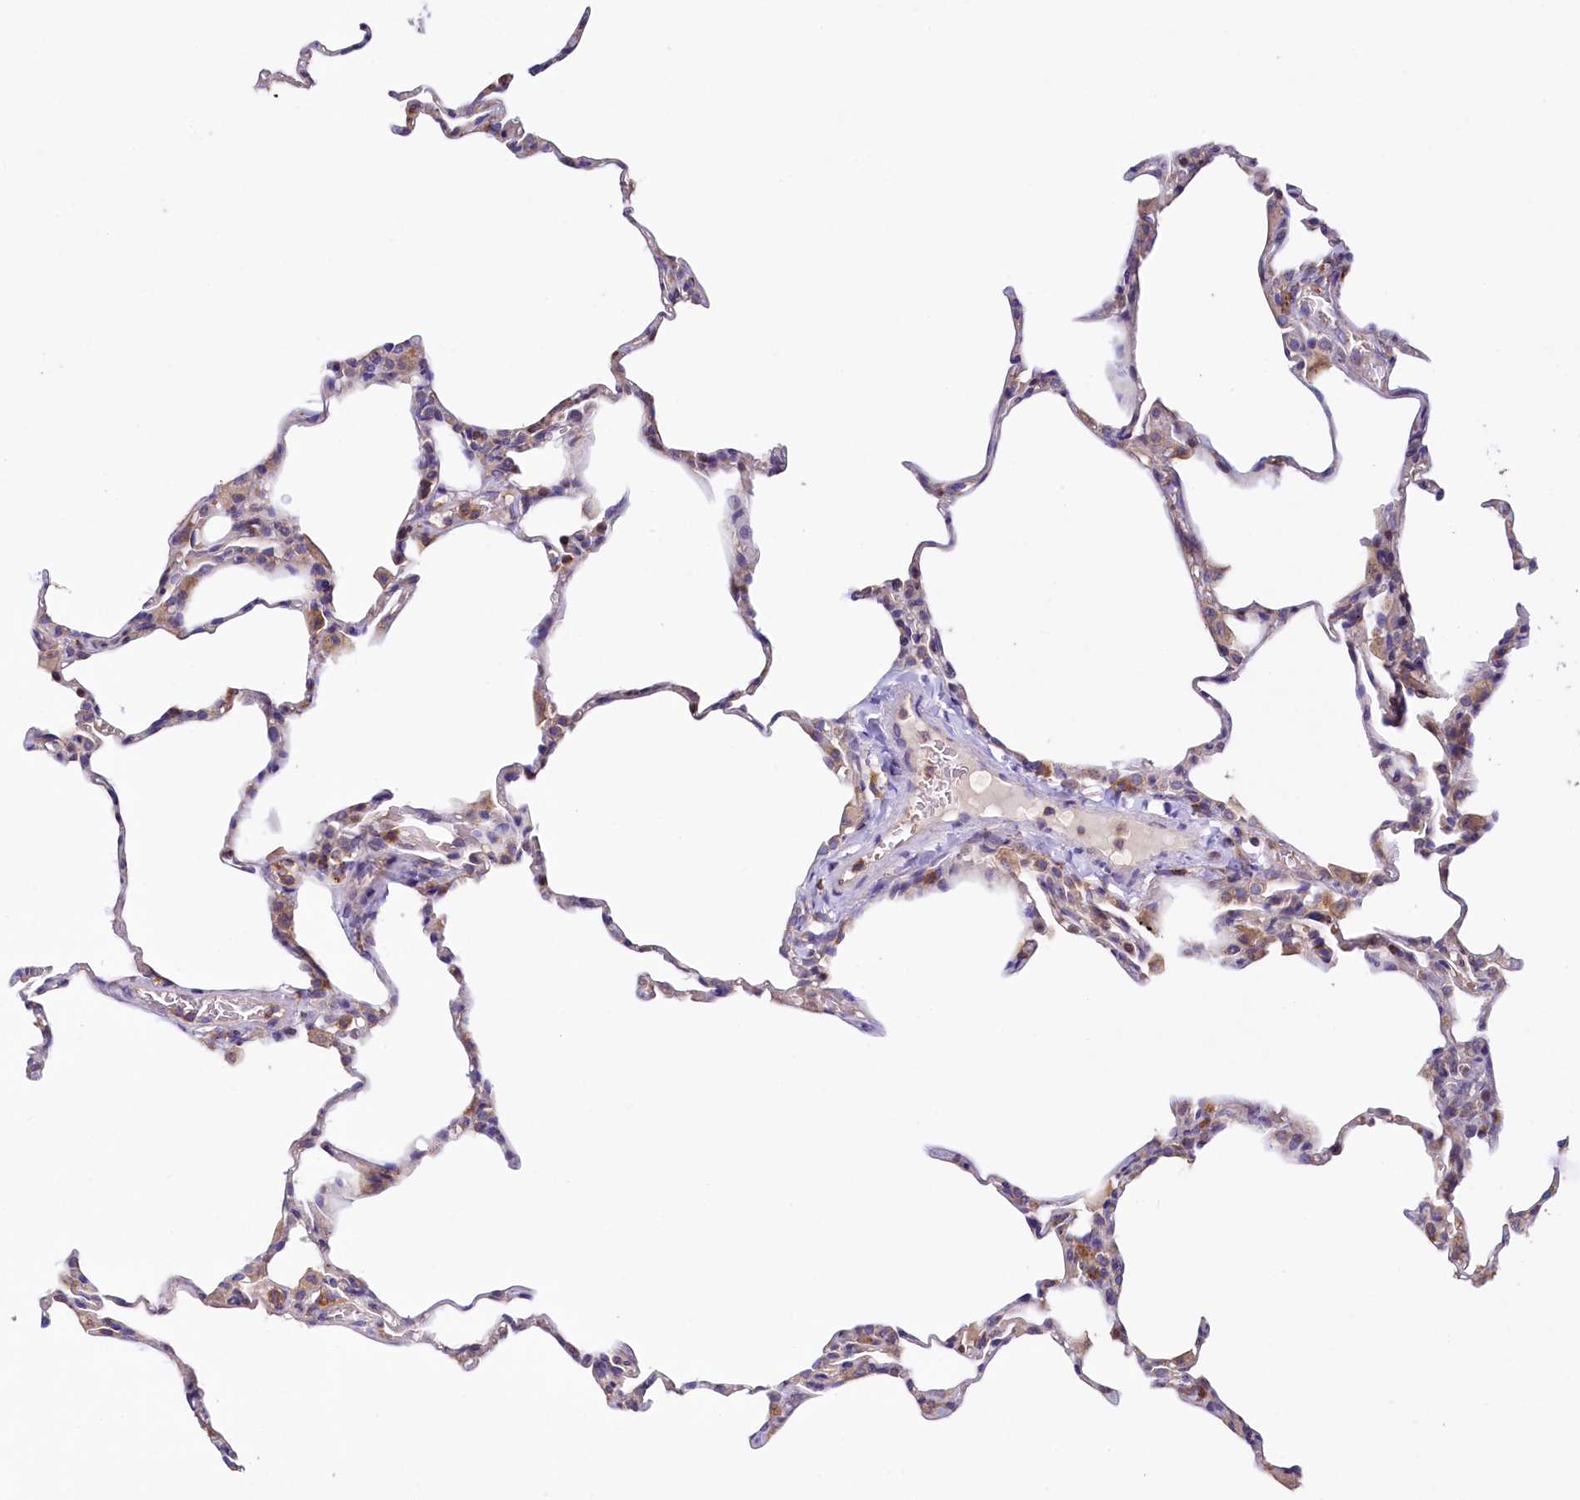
{"staining": {"intensity": "weak", "quantity": "25%-75%", "location": "cytoplasmic/membranous"}, "tissue": "lung", "cell_type": "Alveolar cells", "image_type": "normal", "snomed": [{"axis": "morphology", "description": "Normal tissue, NOS"}, {"axis": "topography", "description": "Lung"}], "caption": "Alveolar cells reveal low levels of weak cytoplasmic/membranous staining in about 25%-75% of cells in unremarkable lung.", "gene": "HPS6", "patient": {"sex": "male", "age": 20}}